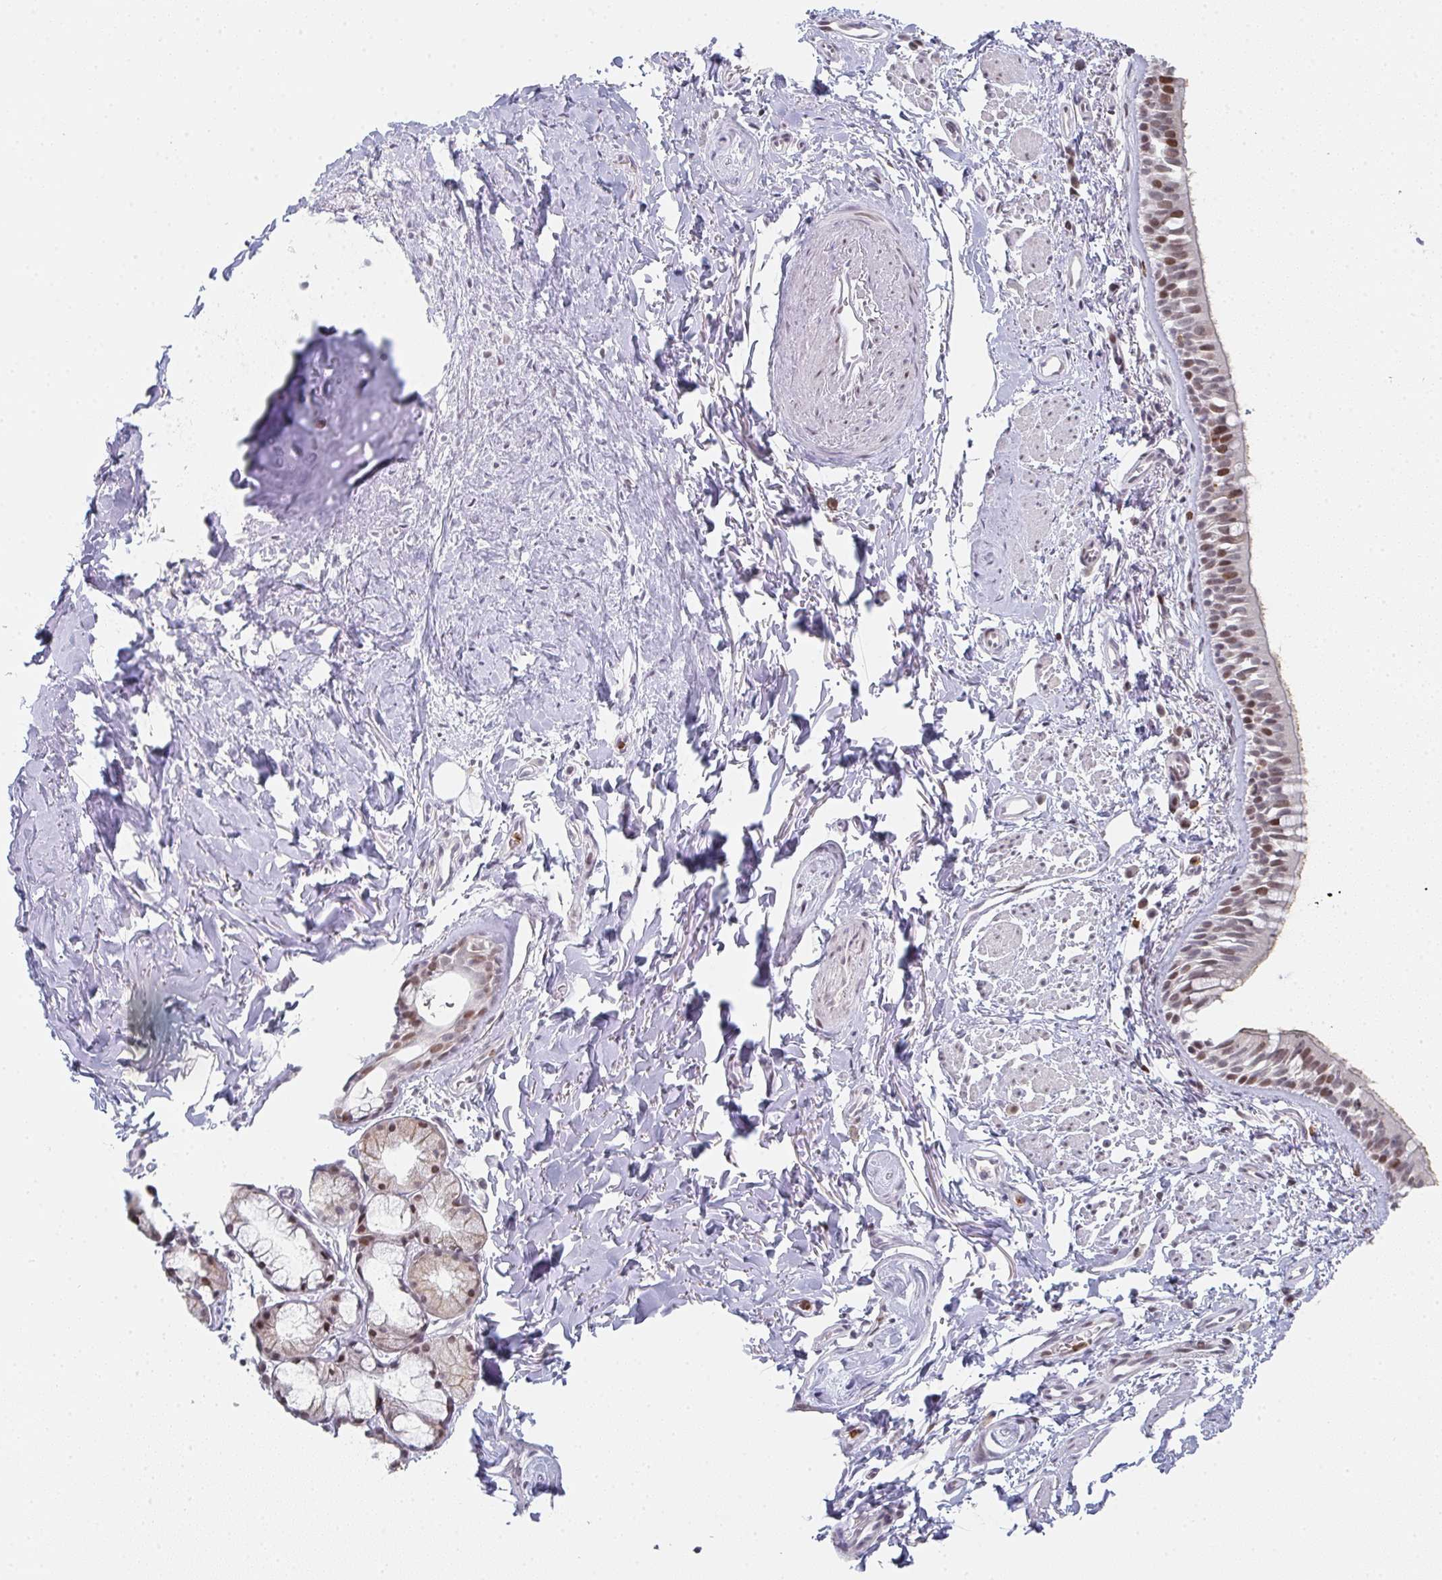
{"staining": {"intensity": "moderate", "quantity": "<25%", "location": "nuclear"}, "tissue": "bronchus", "cell_type": "Respiratory epithelial cells", "image_type": "normal", "snomed": [{"axis": "morphology", "description": "Normal tissue, NOS"}, {"axis": "topography", "description": "Lymph node"}, {"axis": "topography", "description": "Cartilage tissue"}, {"axis": "topography", "description": "Bronchus"}], "caption": "Brown immunohistochemical staining in normal human bronchus shows moderate nuclear staining in approximately <25% of respiratory epithelial cells. (DAB (3,3'-diaminobenzidine) IHC with brightfield microscopy, high magnification).", "gene": "LIN54", "patient": {"sex": "female", "age": 70}}